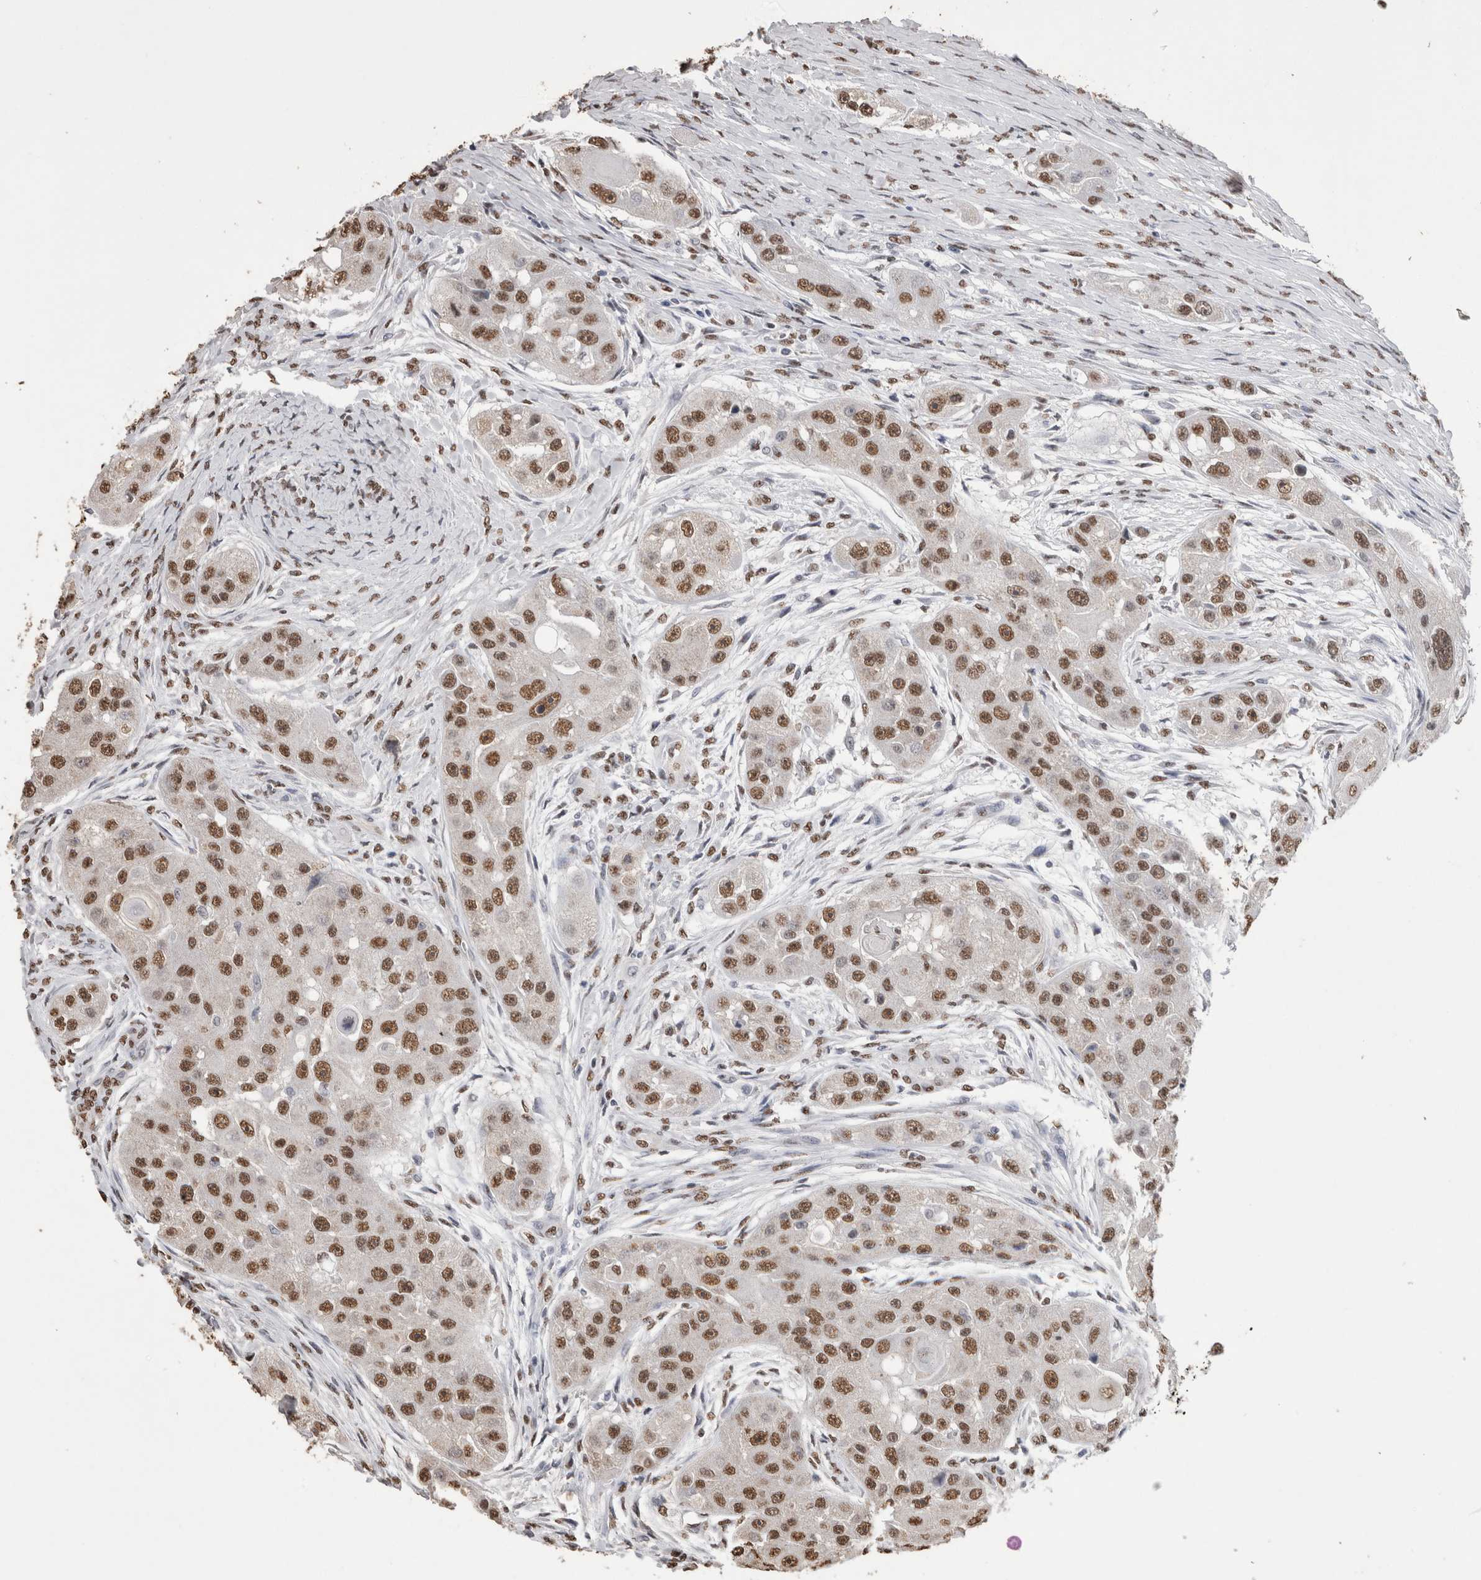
{"staining": {"intensity": "moderate", "quantity": ">75%", "location": "nuclear"}, "tissue": "head and neck cancer", "cell_type": "Tumor cells", "image_type": "cancer", "snomed": [{"axis": "morphology", "description": "Normal tissue, NOS"}, {"axis": "morphology", "description": "Squamous cell carcinoma, NOS"}, {"axis": "topography", "description": "Skeletal muscle"}, {"axis": "topography", "description": "Head-Neck"}], "caption": "DAB immunohistochemical staining of squamous cell carcinoma (head and neck) displays moderate nuclear protein staining in about >75% of tumor cells.", "gene": "NTHL1", "patient": {"sex": "male", "age": 51}}